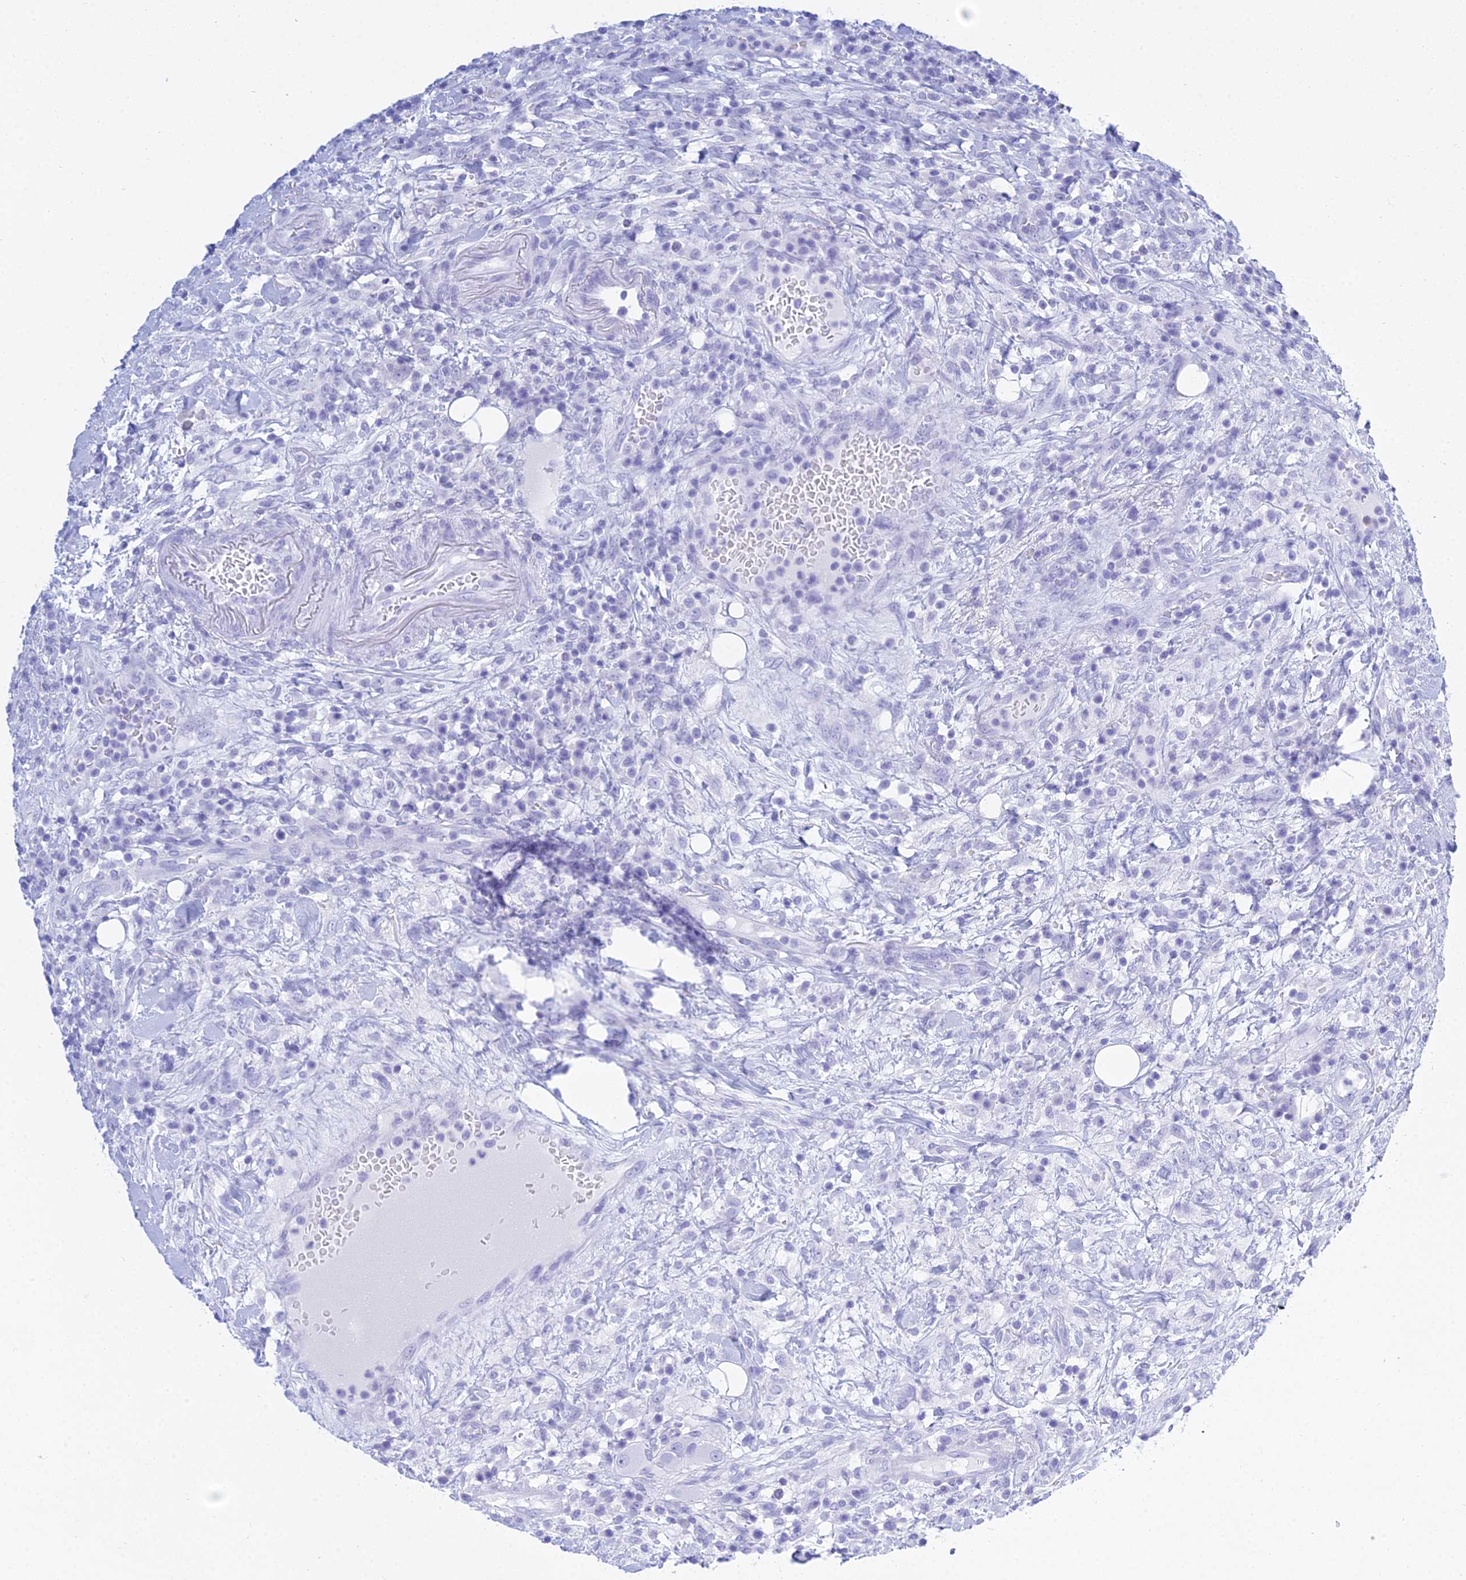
{"staining": {"intensity": "negative", "quantity": "none", "location": "none"}, "tissue": "lymphoma", "cell_type": "Tumor cells", "image_type": "cancer", "snomed": [{"axis": "morphology", "description": "Malignant lymphoma, non-Hodgkin's type, High grade"}, {"axis": "topography", "description": "Colon"}], "caption": "Tumor cells show no significant protein expression in malignant lymphoma, non-Hodgkin's type (high-grade).", "gene": "PATE4", "patient": {"sex": "female", "age": 53}}